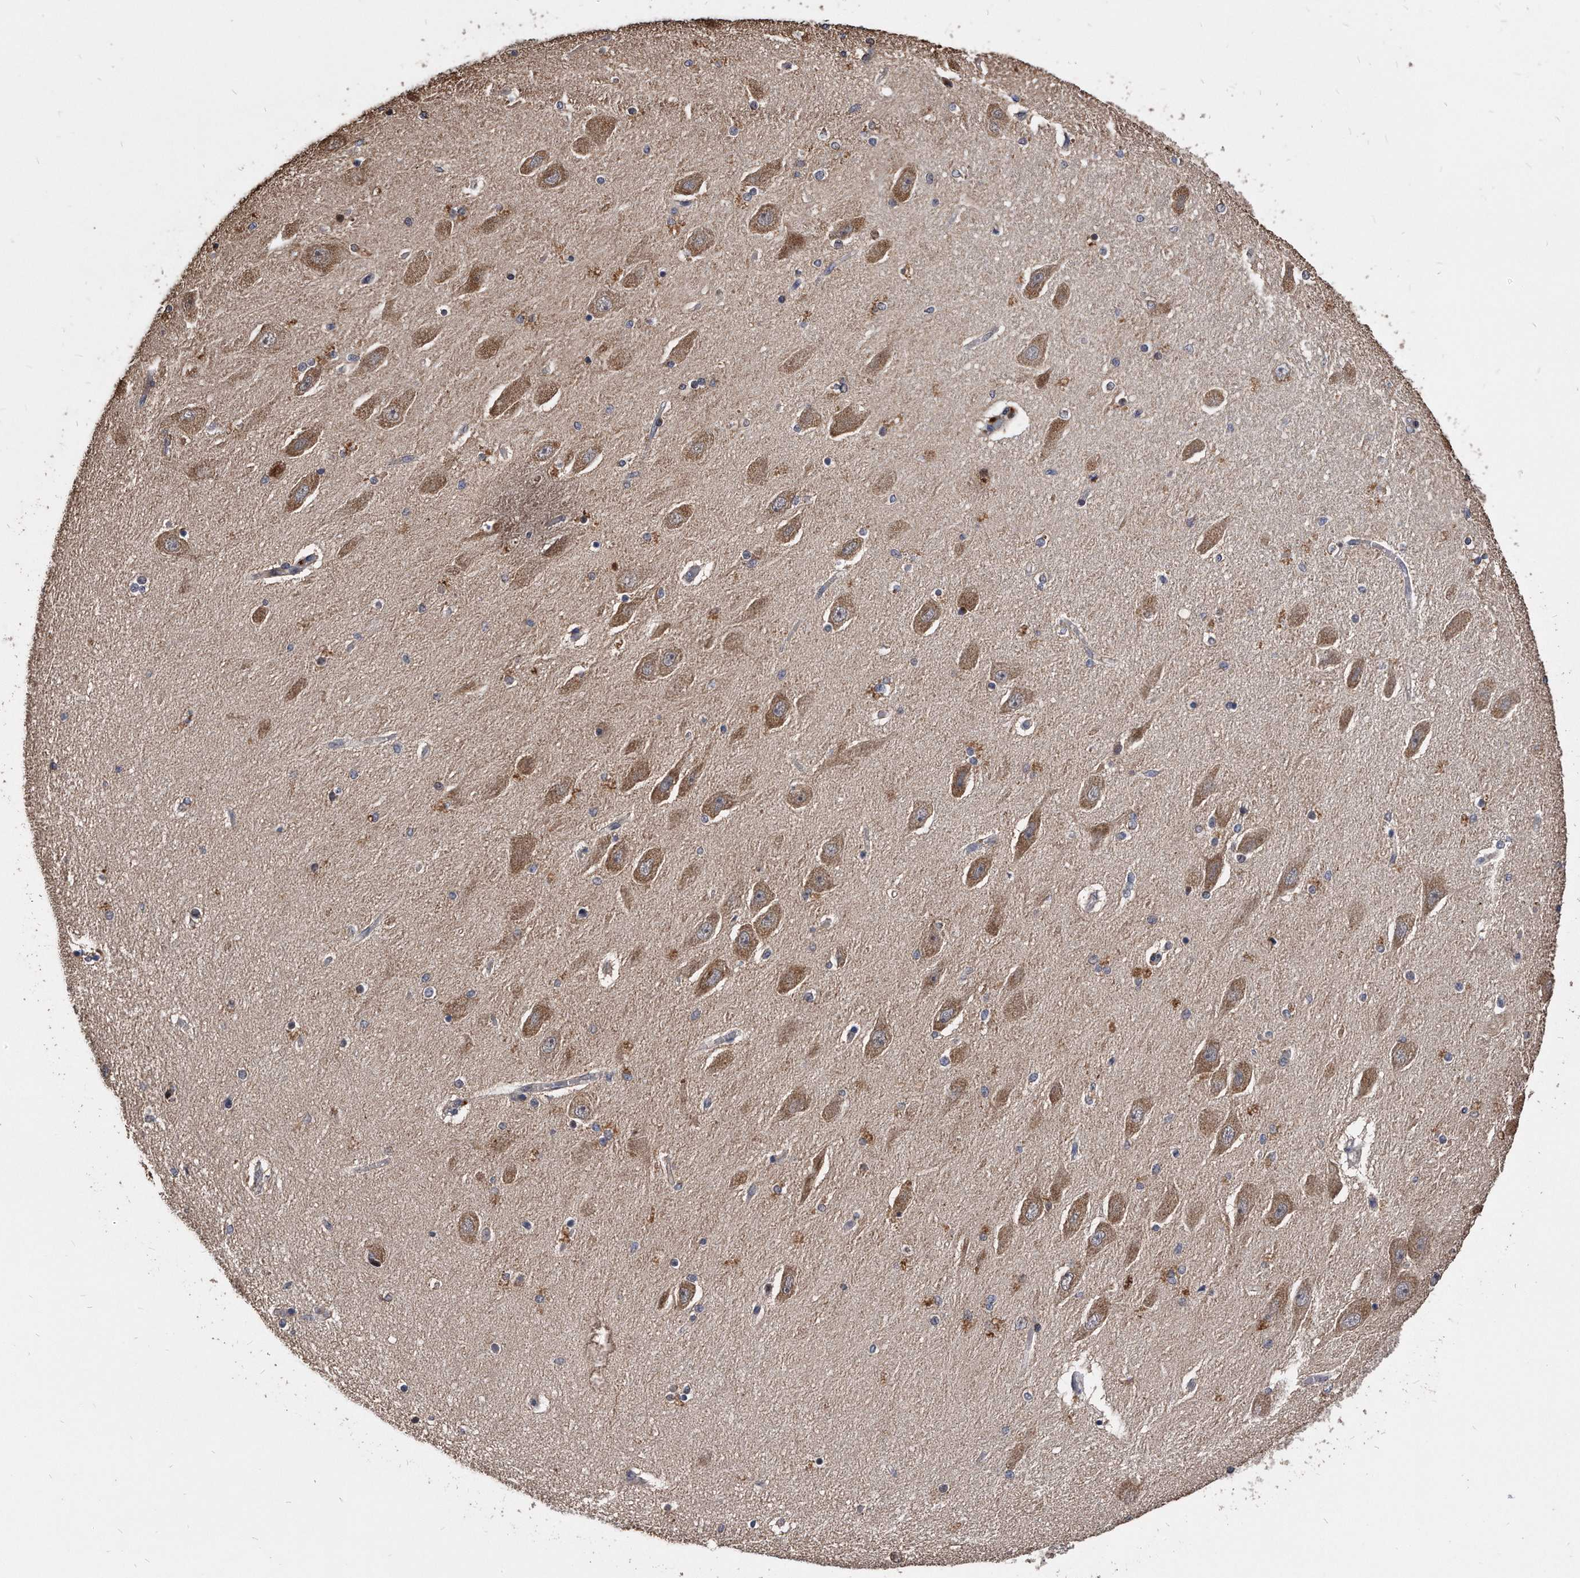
{"staining": {"intensity": "weak", "quantity": "<25%", "location": "cytoplasmic/membranous"}, "tissue": "hippocampus", "cell_type": "Glial cells", "image_type": "normal", "snomed": [{"axis": "morphology", "description": "Normal tissue, NOS"}, {"axis": "topography", "description": "Hippocampus"}], "caption": "IHC histopathology image of benign hippocampus: human hippocampus stained with DAB demonstrates no significant protein expression in glial cells.", "gene": "IL20RA", "patient": {"sex": "female", "age": 54}}